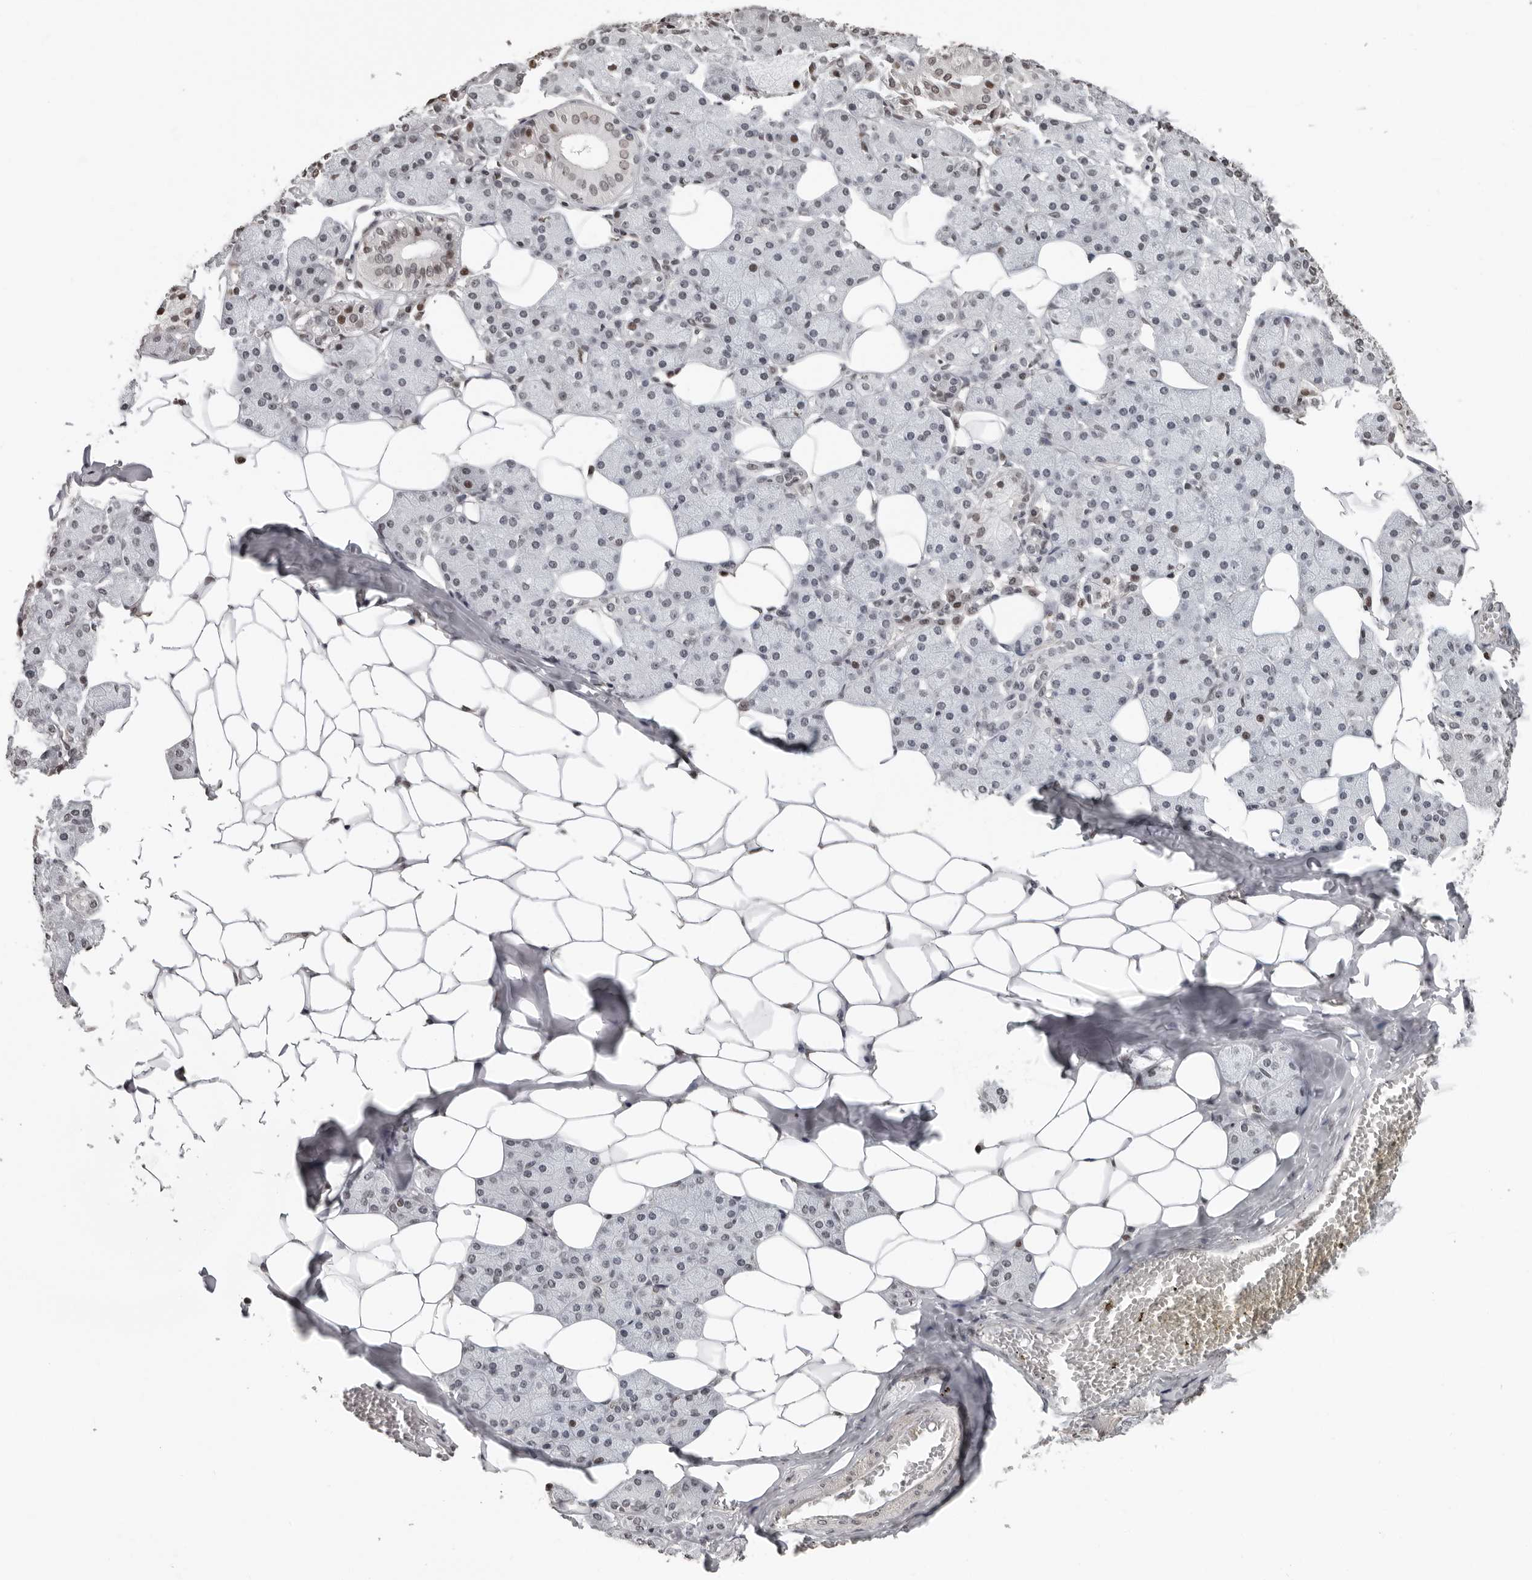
{"staining": {"intensity": "weak", "quantity": "<25%", "location": "nuclear"}, "tissue": "salivary gland", "cell_type": "Glandular cells", "image_type": "normal", "snomed": [{"axis": "morphology", "description": "Normal tissue, NOS"}, {"axis": "topography", "description": "Salivary gland"}], "caption": "Immunohistochemistry photomicrograph of benign salivary gland stained for a protein (brown), which displays no expression in glandular cells. The staining was performed using DAB to visualize the protein expression in brown, while the nuclei were stained in blue with hematoxylin (Magnification: 20x).", "gene": "ORC1", "patient": {"sex": "female", "age": 33}}